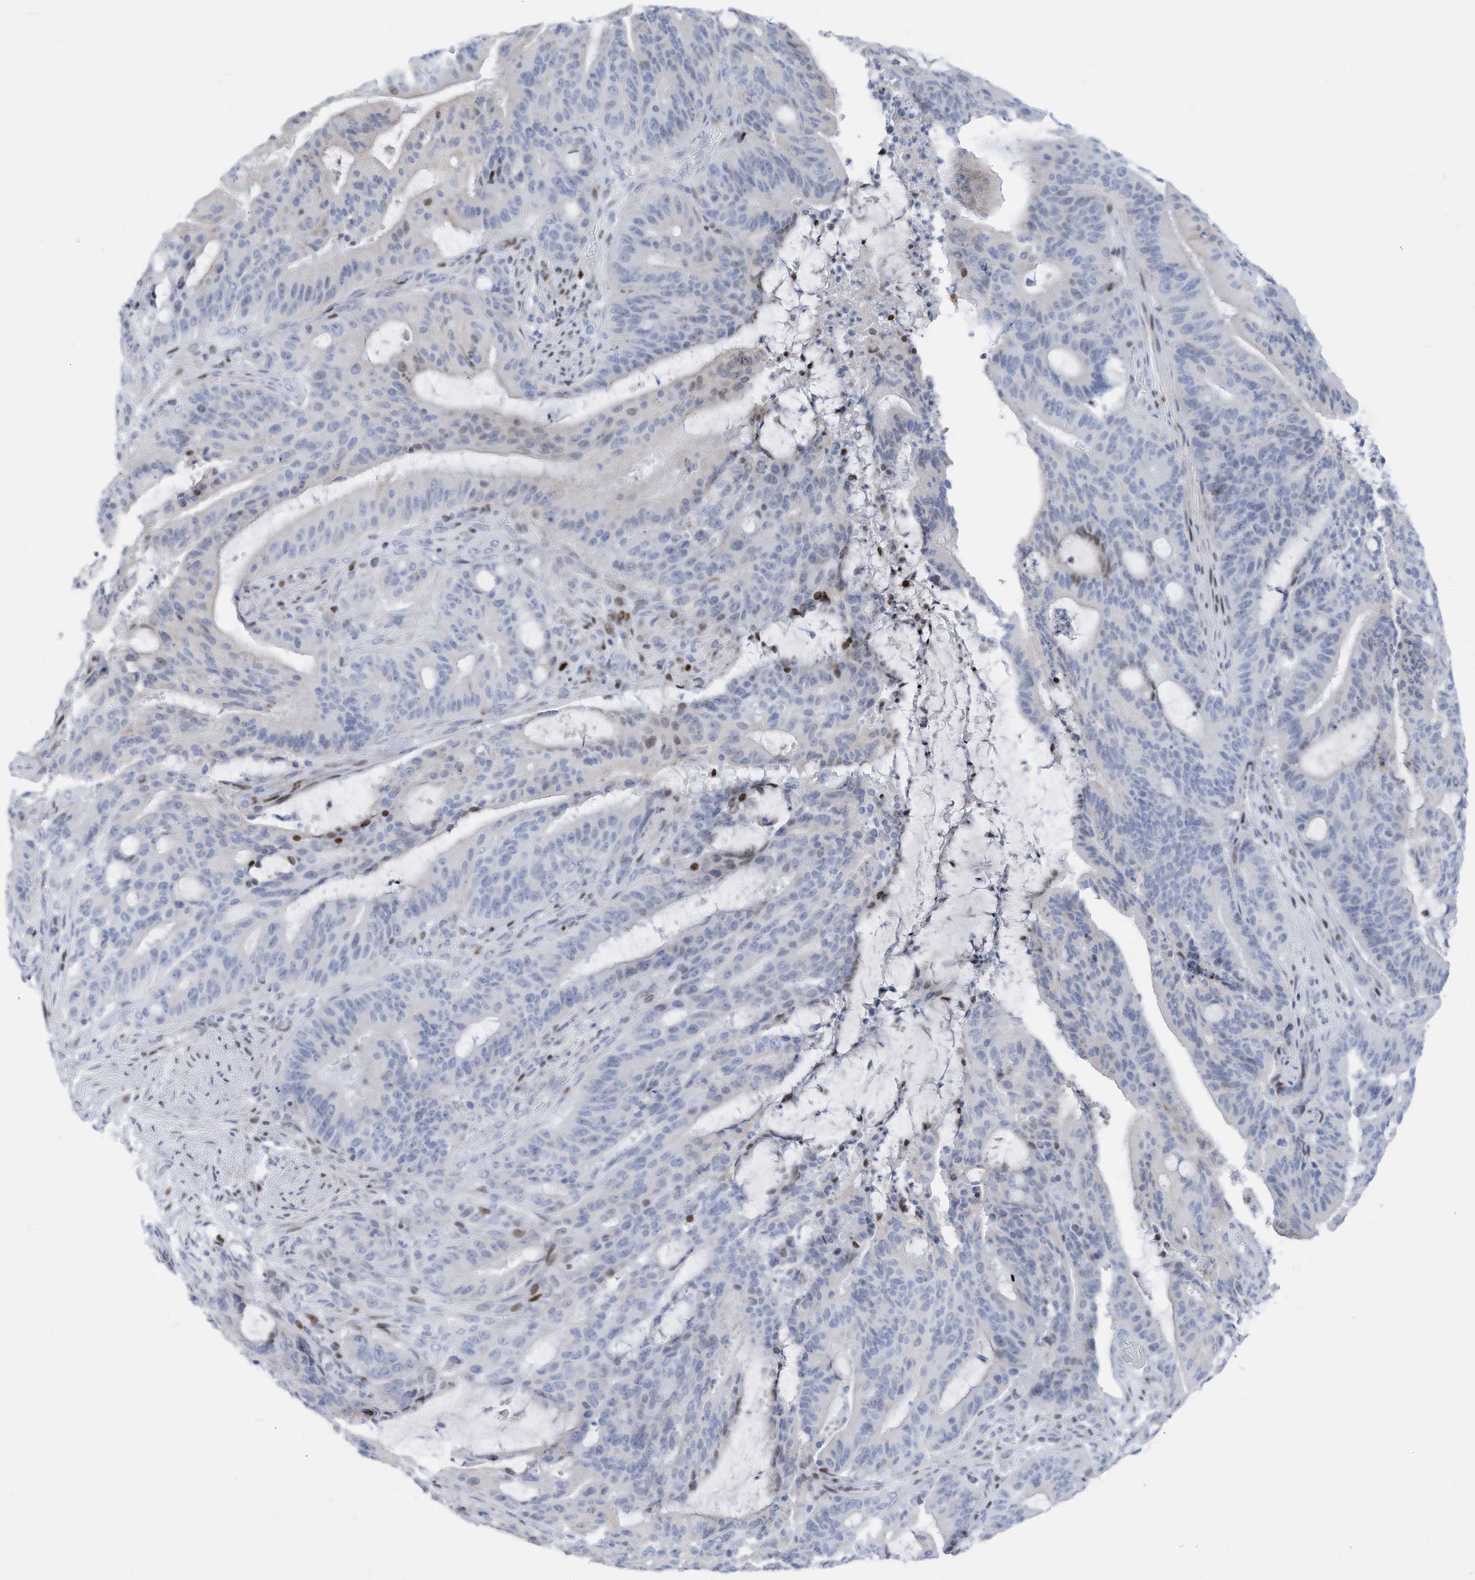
{"staining": {"intensity": "moderate", "quantity": "<25%", "location": "nuclear"}, "tissue": "liver cancer", "cell_type": "Tumor cells", "image_type": "cancer", "snomed": [{"axis": "morphology", "description": "Normal tissue, NOS"}, {"axis": "morphology", "description": "Cholangiocarcinoma"}, {"axis": "topography", "description": "Liver"}, {"axis": "topography", "description": "Peripheral nerve tissue"}], "caption": "A low amount of moderate nuclear expression is appreciated in about <25% of tumor cells in cholangiocarcinoma (liver) tissue.", "gene": "FRS3", "patient": {"sex": "female", "age": 73}}